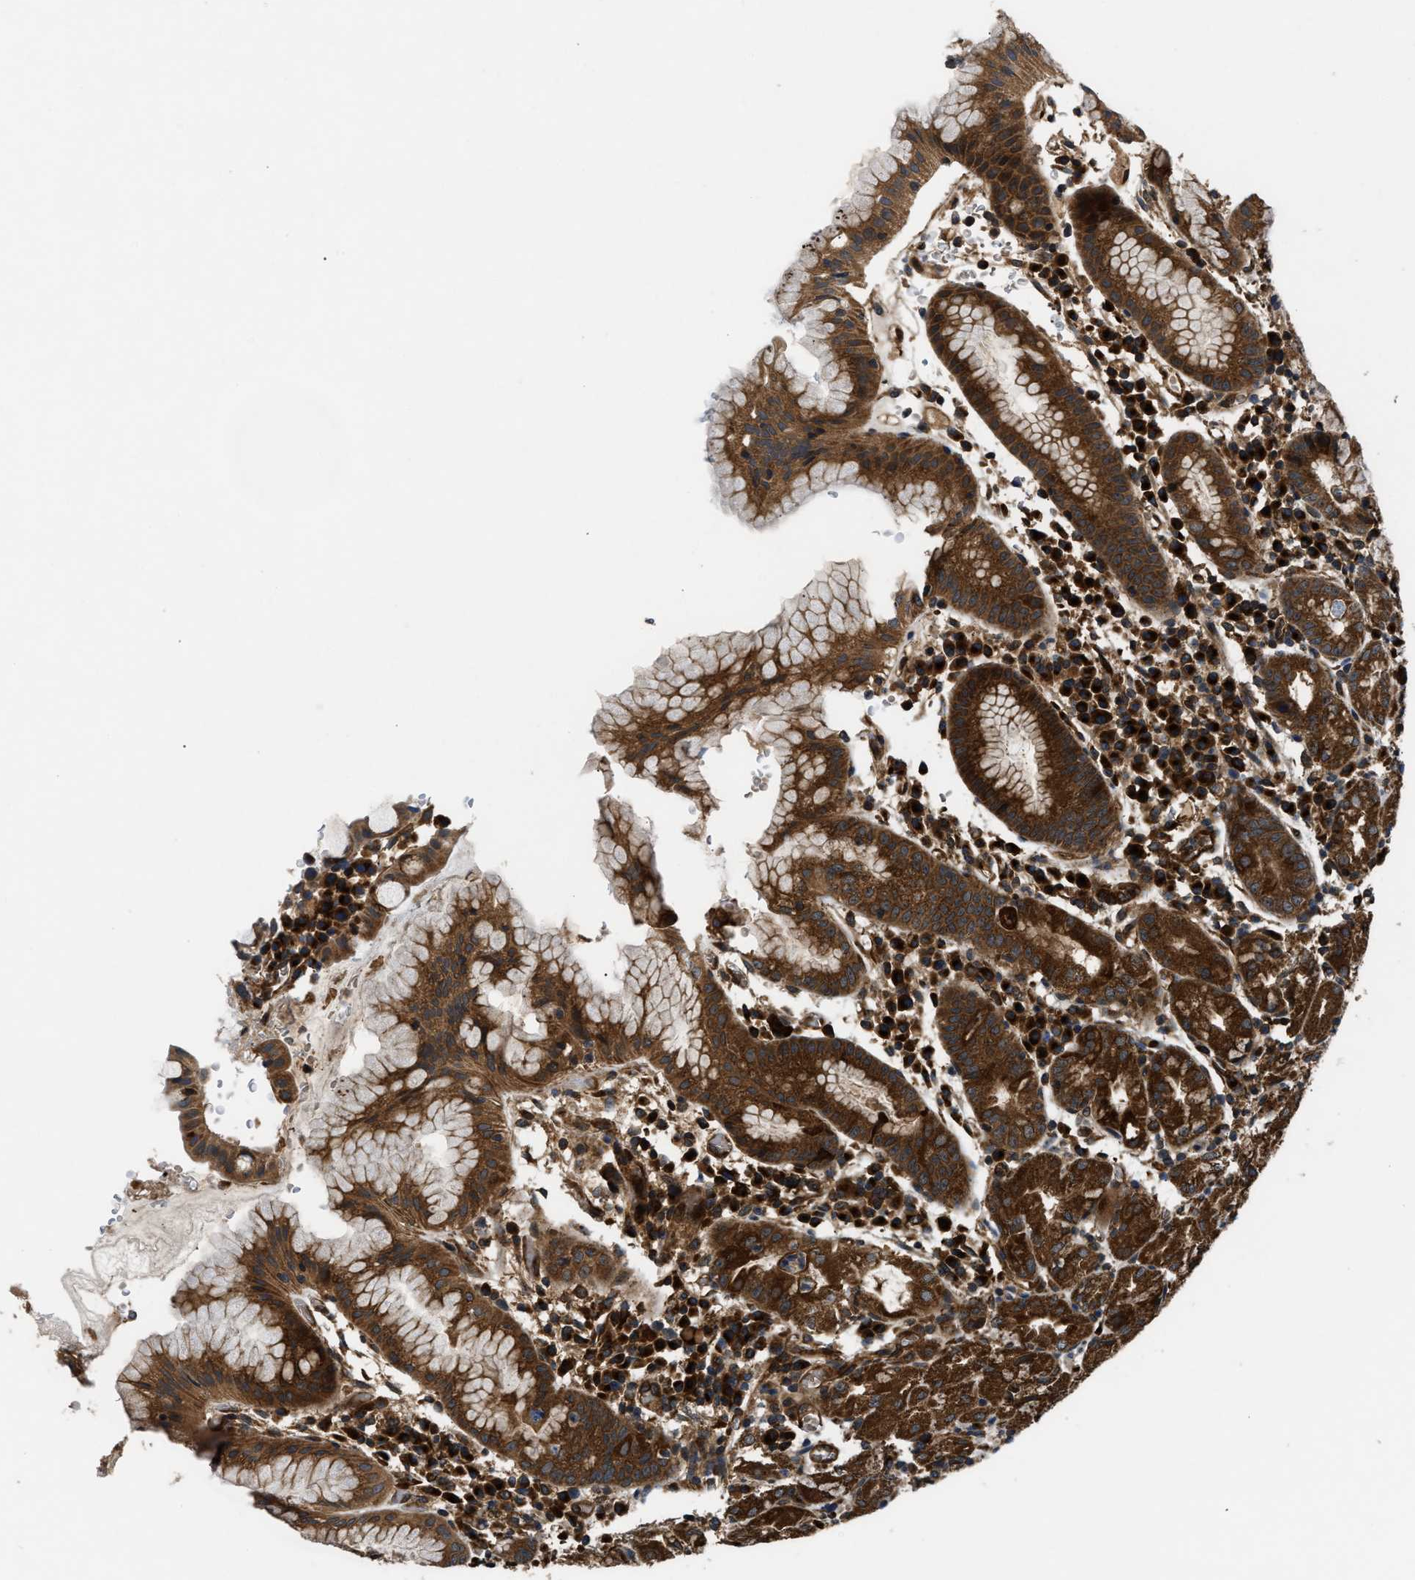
{"staining": {"intensity": "strong", "quantity": ">75%", "location": "cytoplasmic/membranous"}, "tissue": "stomach", "cell_type": "Glandular cells", "image_type": "normal", "snomed": [{"axis": "morphology", "description": "Normal tissue, NOS"}, {"axis": "topography", "description": "Stomach"}, {"axis": "topography", "description": "Stomach, lower"}], "caption": "Human stomach stained with a brown dye displays strong cytoplasmic/membranous positive positivity in approximately >75% of glandular cells.", "gene": "PNPLA8", "patient": {"sex": "female", "age": 75}}